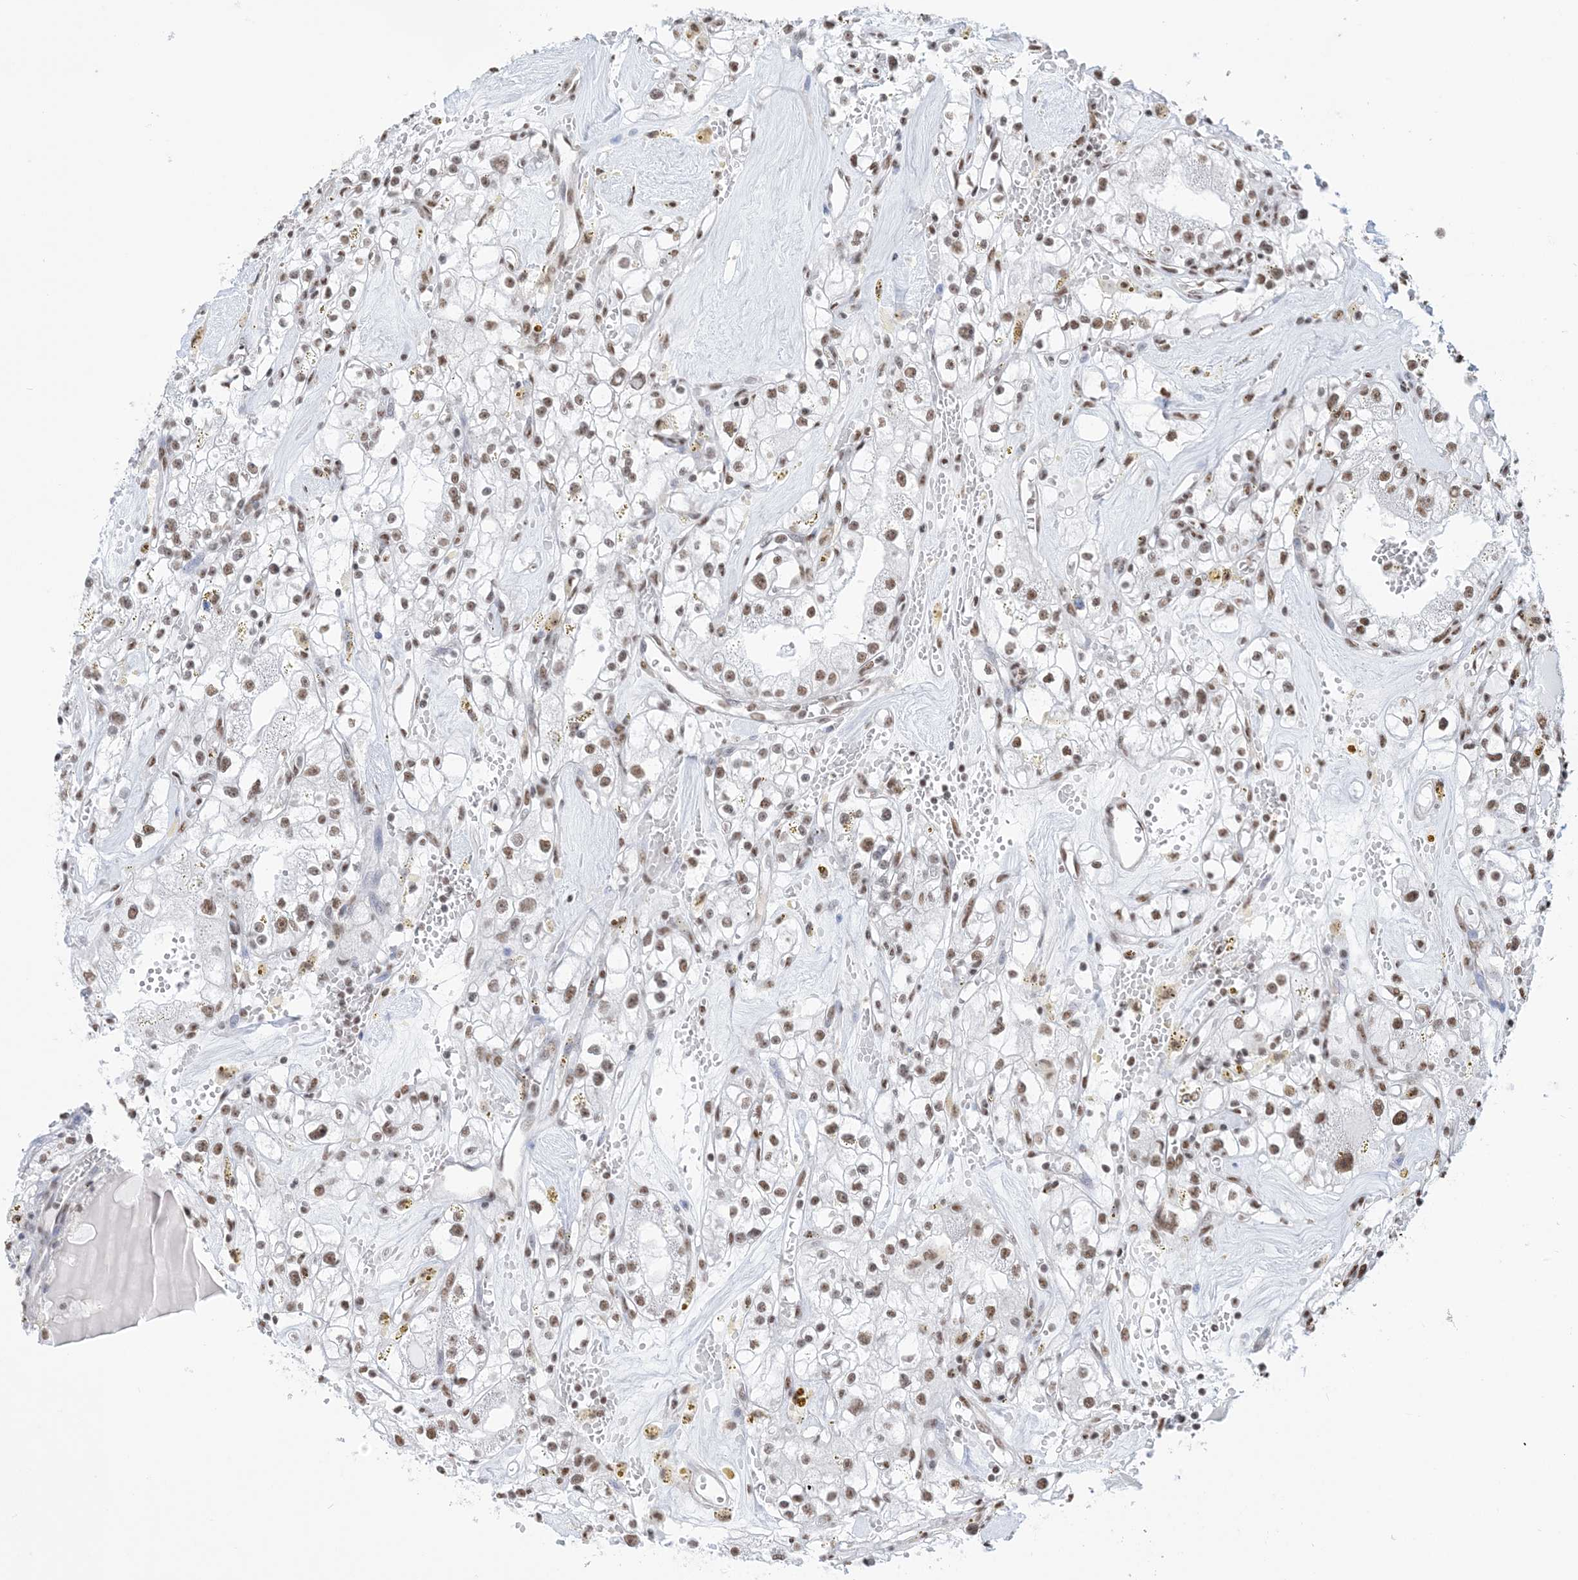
{"staining": {"intensity": "moderate", "quantity": ">75%", "location": "nuclear"}, "tissue": "renal cancer", "cell_type": "Tumor cells", "image_type": "cancer", "snomed": [{"axis": "morphology", "description": "Adenocarcinoma, NOS"}, {"axis": "topography", "description": "Kidney"}], "caption": "A brown stain shows moderate nuclear positivity of a protein in renal adenocarcinoma tumor cells.", "gene": "ZNF792", "patient": {"sex": "male", "age": 56}}